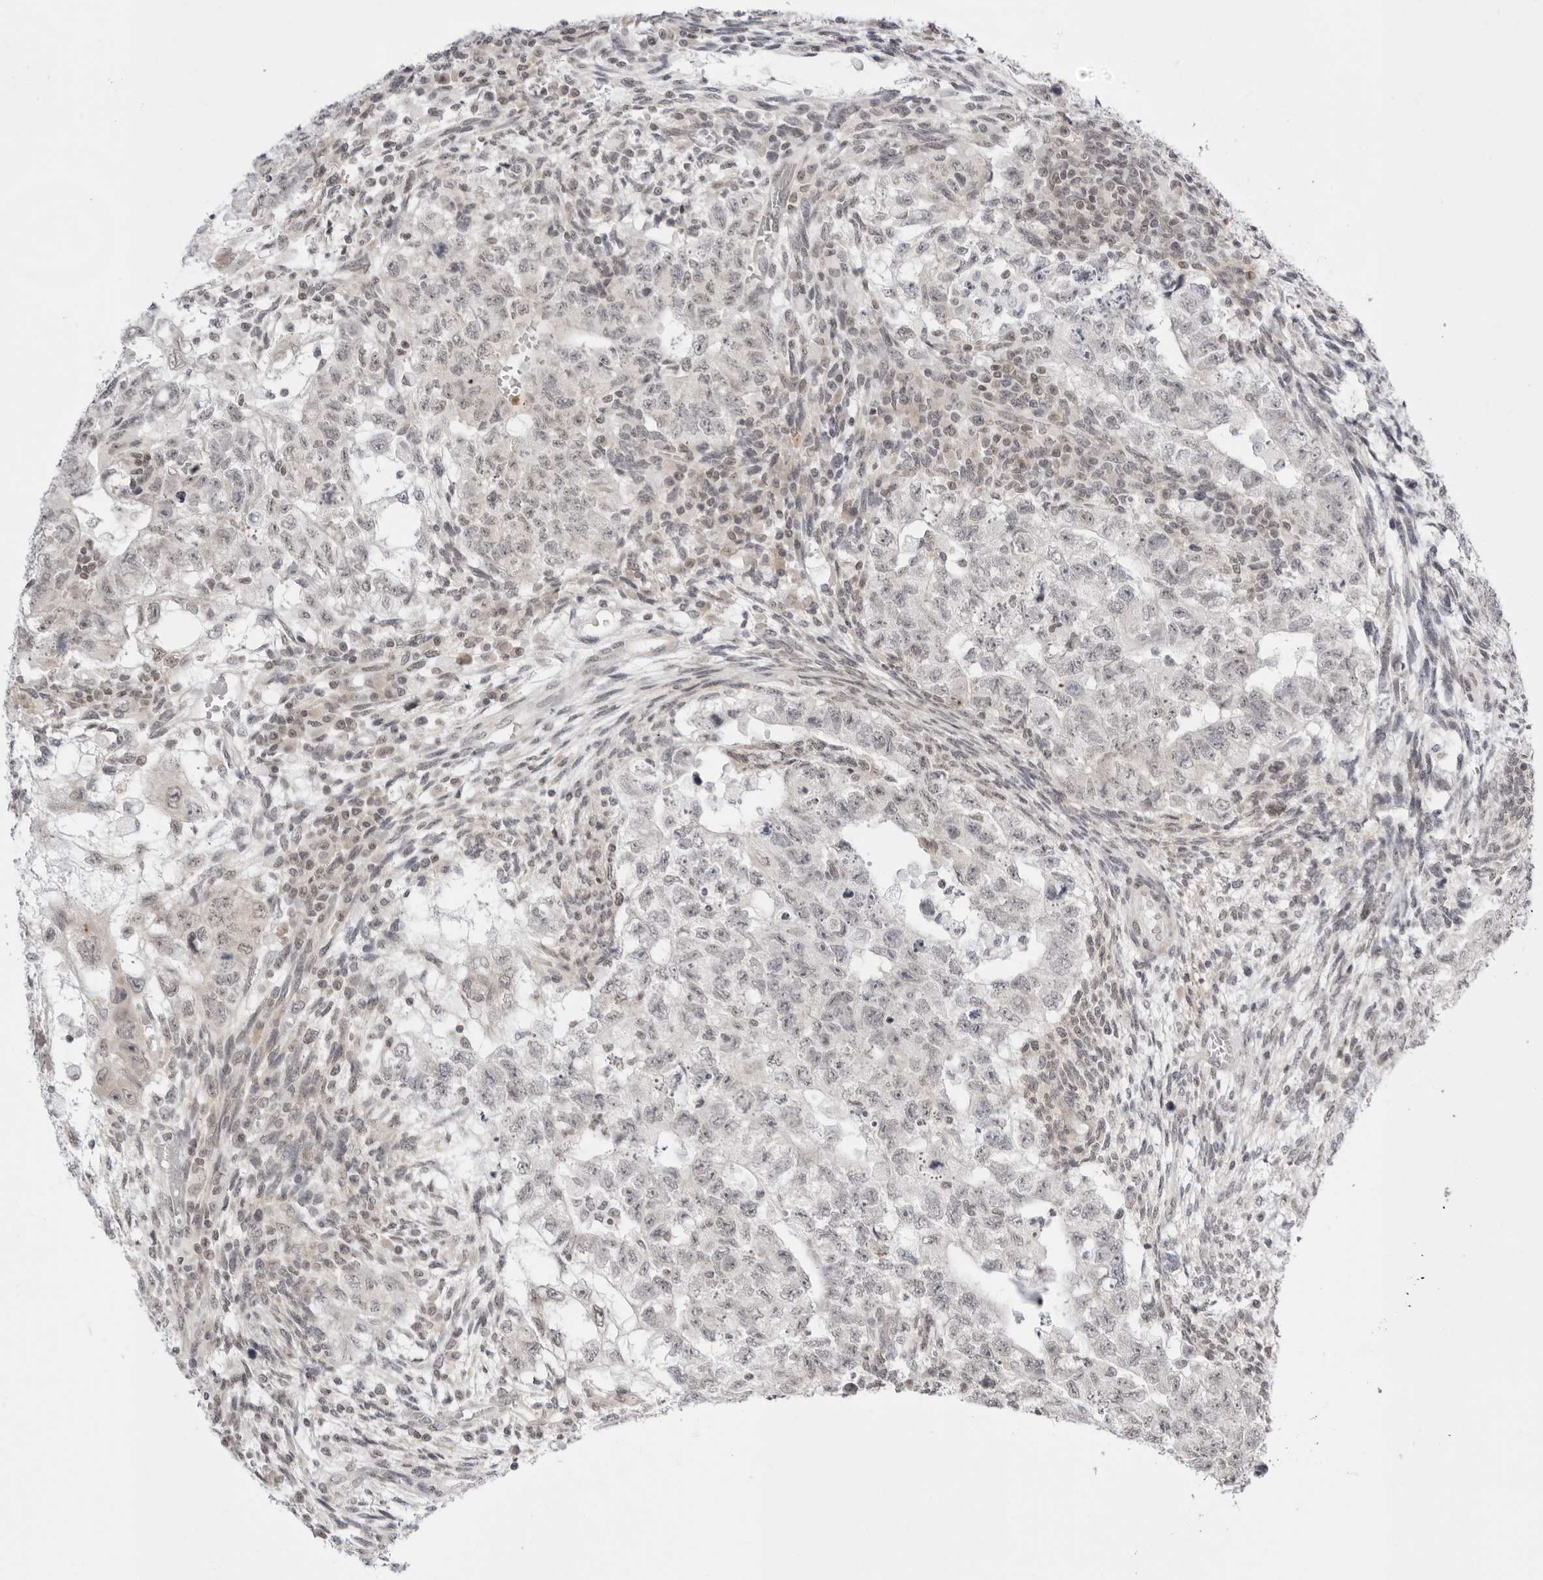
{"staining": {"intensity": "negative", "quantity": "none", "location": "none"}, "tissue": "testis cancer", "cell_type": "Tumor cells", "image_type": "cancer", "snomed": [{"axis": "morphology", "description": "Normal tissue, NOS"}, {"axis": "morphology", "description": "Carcinoma, Embryonal, NOS"}, {"axis": "topography", "description": "Testis"}], "caption": "Immunohistochemical staining of embryonal carcinoma (testis) shows no significant expression in tumor cells.", "gene": "PPP2R5C", "patient": {"sex": "male", "age": 36}}